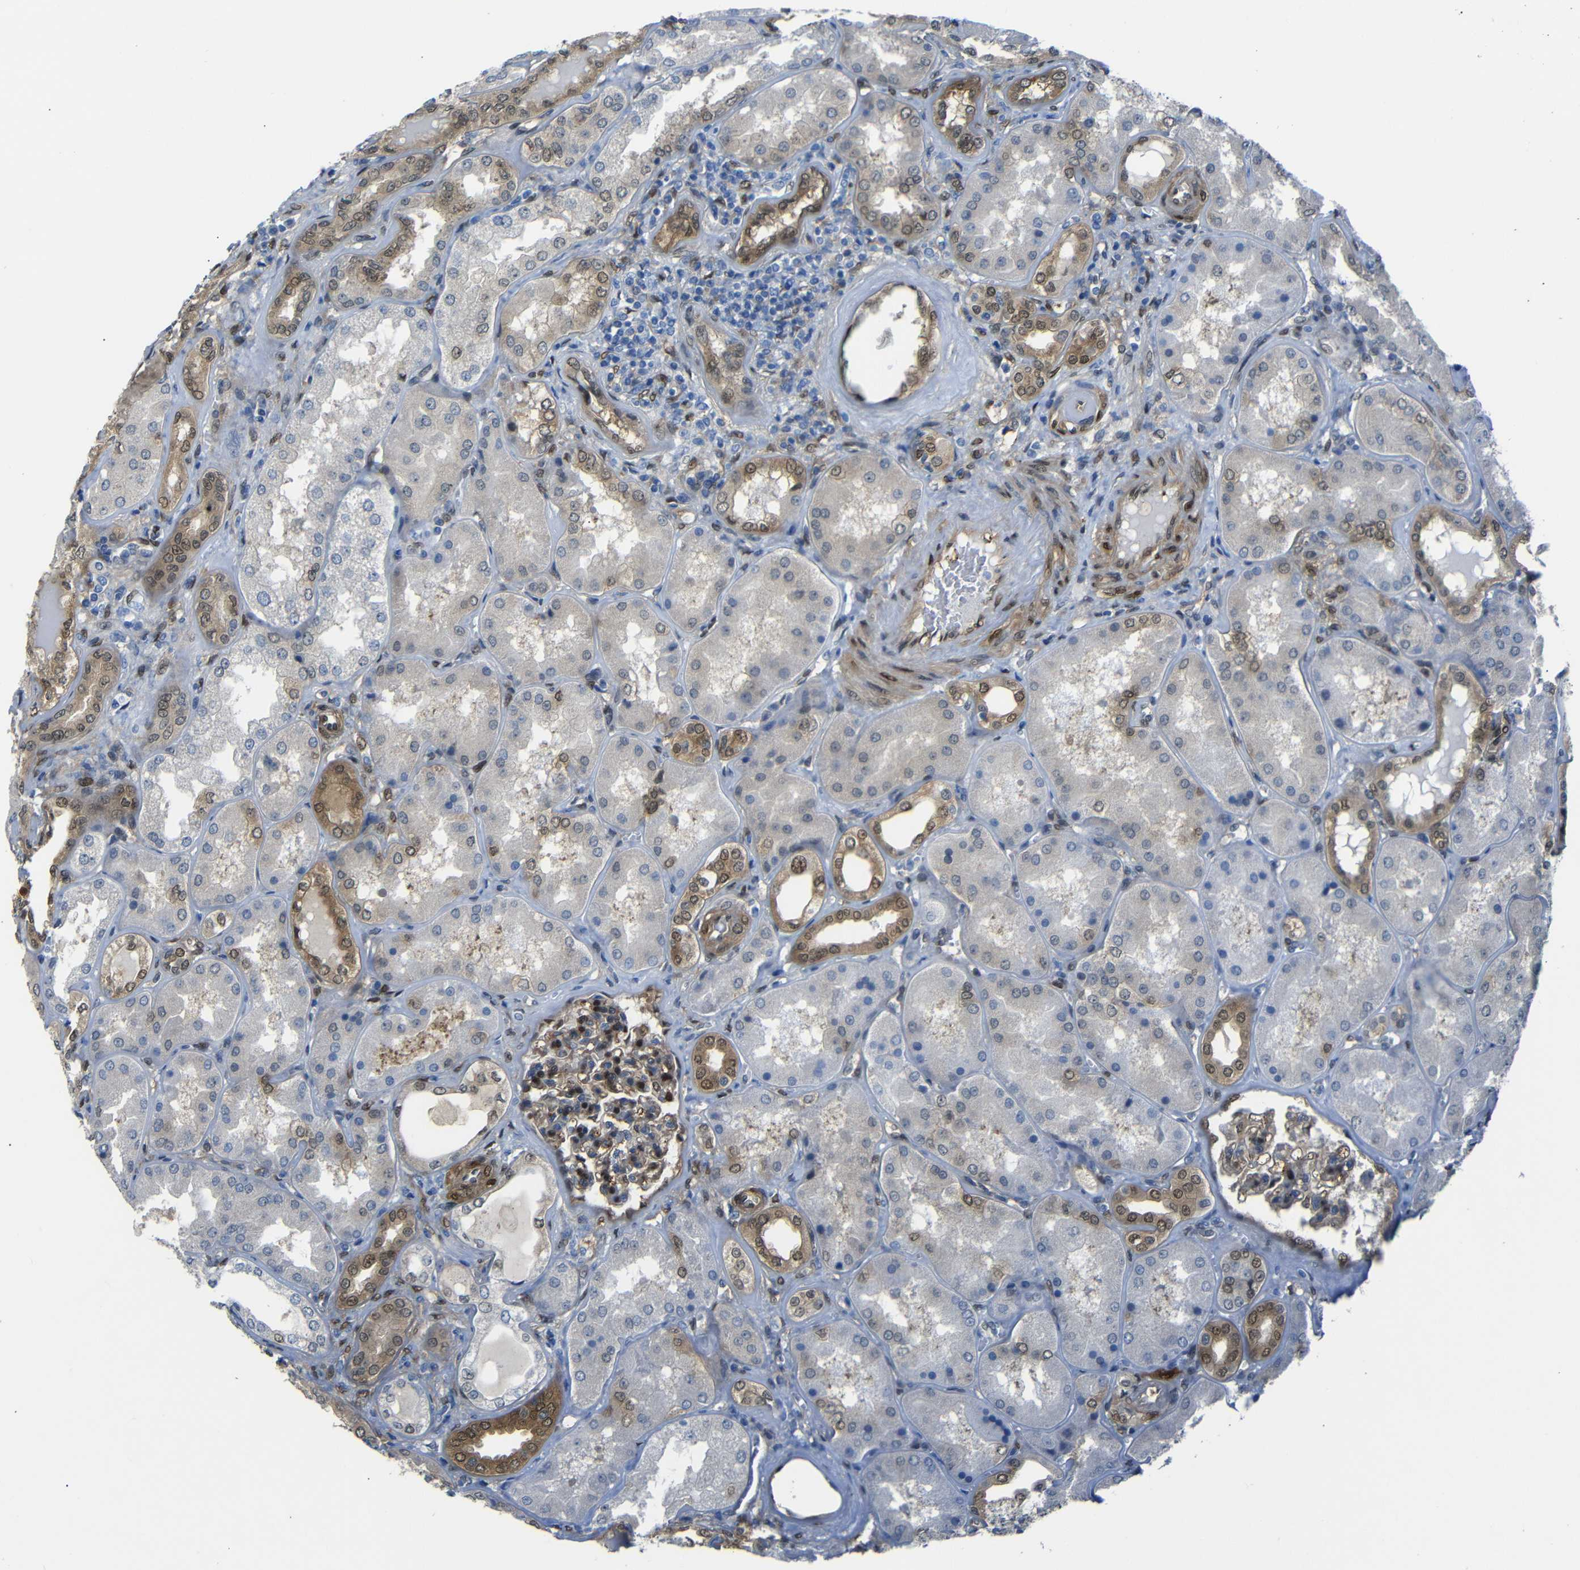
{"staining": {"intensity": "strong", "quantity": "25%-75%", "location": "cytoplasmic/membranous,nuclear"}, "tissue": "kidney", "cell_type": "Cells in glomeruli", "image_type": "normal", "snomed": [{"axis": "morphology", "description": "Normal tissue, NOS"}, {"axis": "topography", "description": "Kidney"}], "caption": "IHC staining of benign kidney, which reveals high levels of strong cytoplasmic/membranous,nuclear expression in approximately 25%-75% of cells in glomeruli indicating strong cytoplasmic/membranous,nuclear protein positivity. The staining was performed using DAB (brown) for protein detection and nuclei were counterstained in hematoxylin (blue).", "gene": "YAP1", "patient": {"sex": "female", "age": 56}}